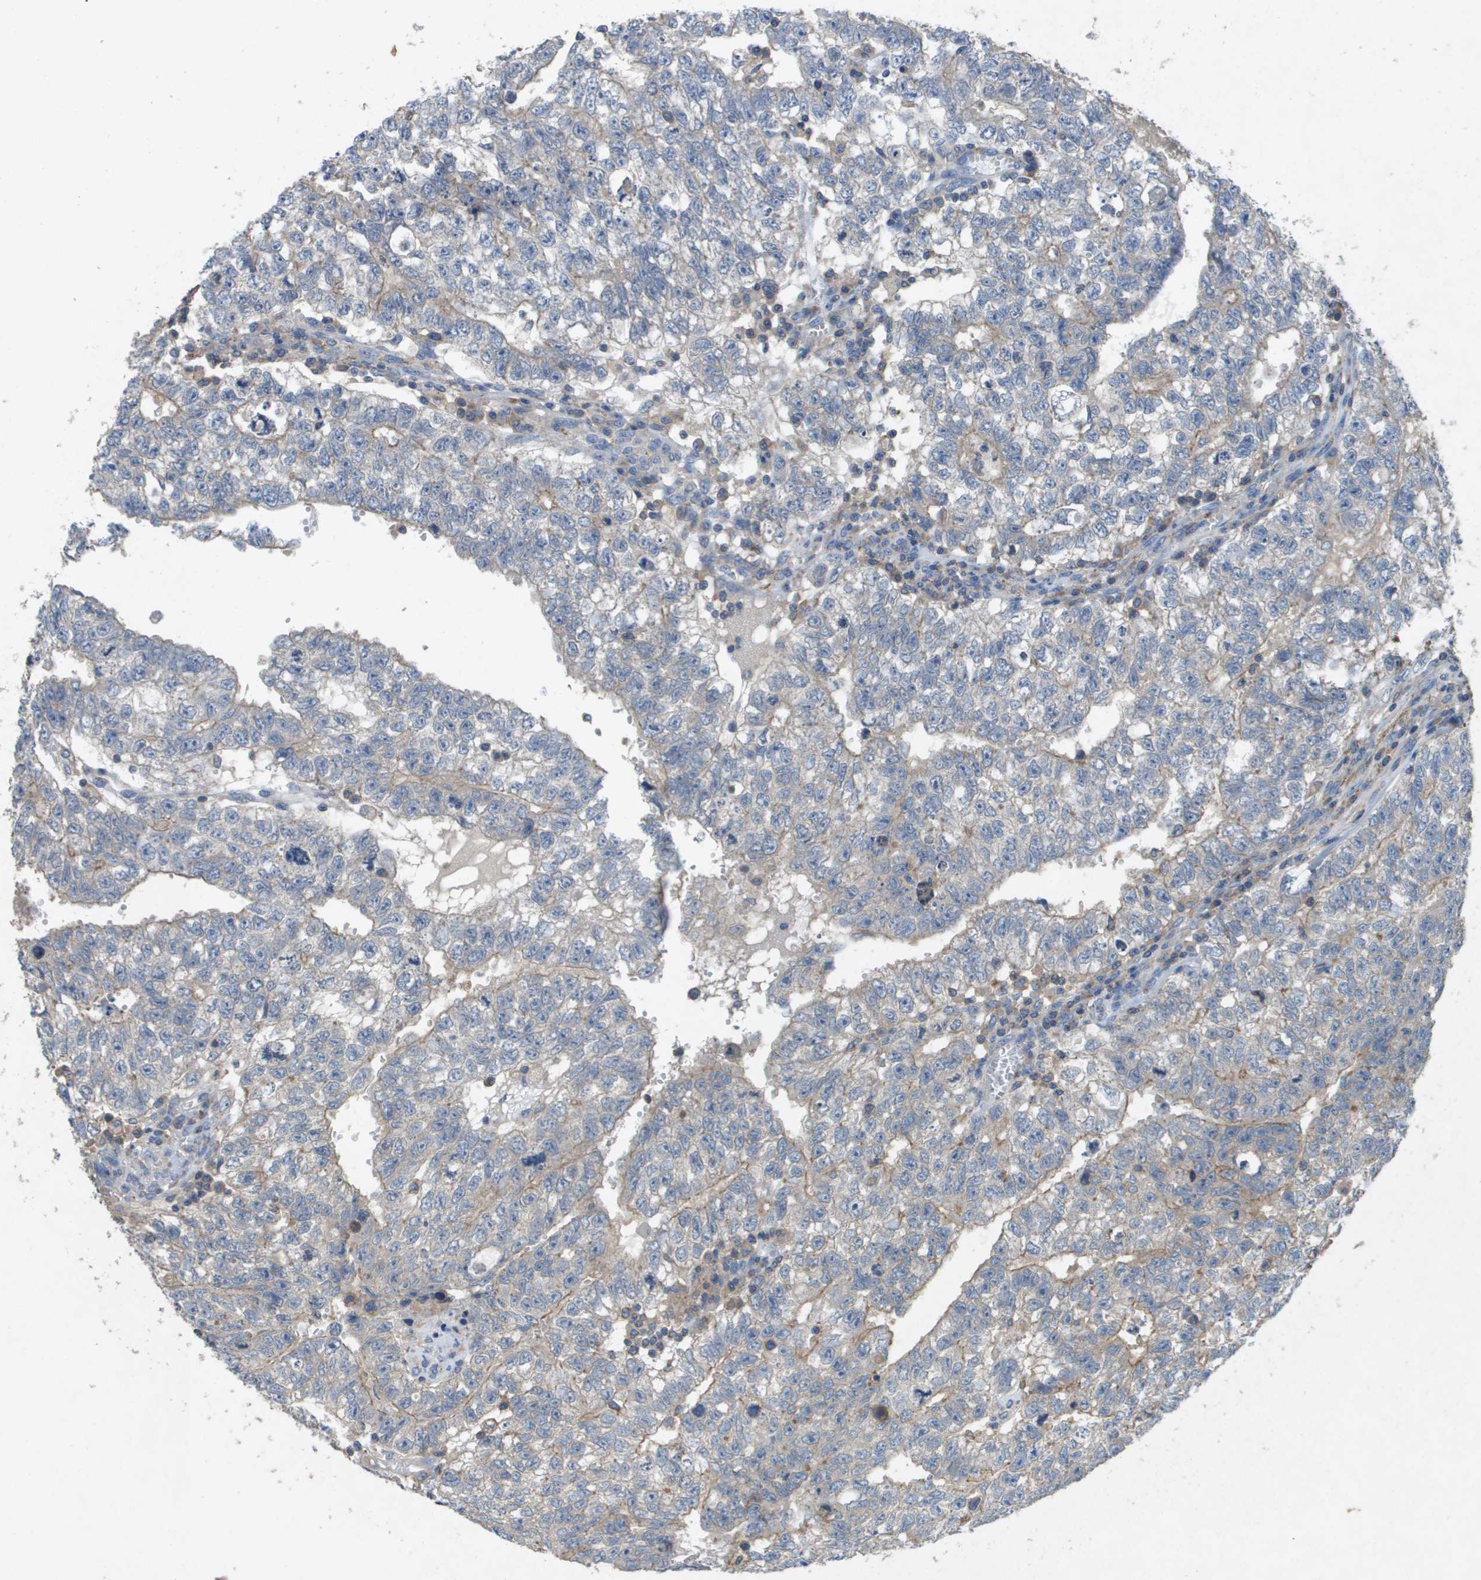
{"staining": {"intensity": "weak", "quantity": "<25%", "location": "cytoplasmic/membranous"}, "tissue": "testis cancer", "cell_type": "Tumor cells", "image_type": "cancer", "snomed": [{"axis": "morphology", "description": "Seminoma, NOS"}, {"axis": "morphology", "description": "Carcinoma, Embryonal, NOS"}, {"axis": "topography", "description": "Testis"}], "caption": "Photomicrograph shows no protein positivity in tumor cells of testis cancer (seminoma) tissue.", "gene": "CLCA4", "patient": {"sex": "male", "age": 38}}